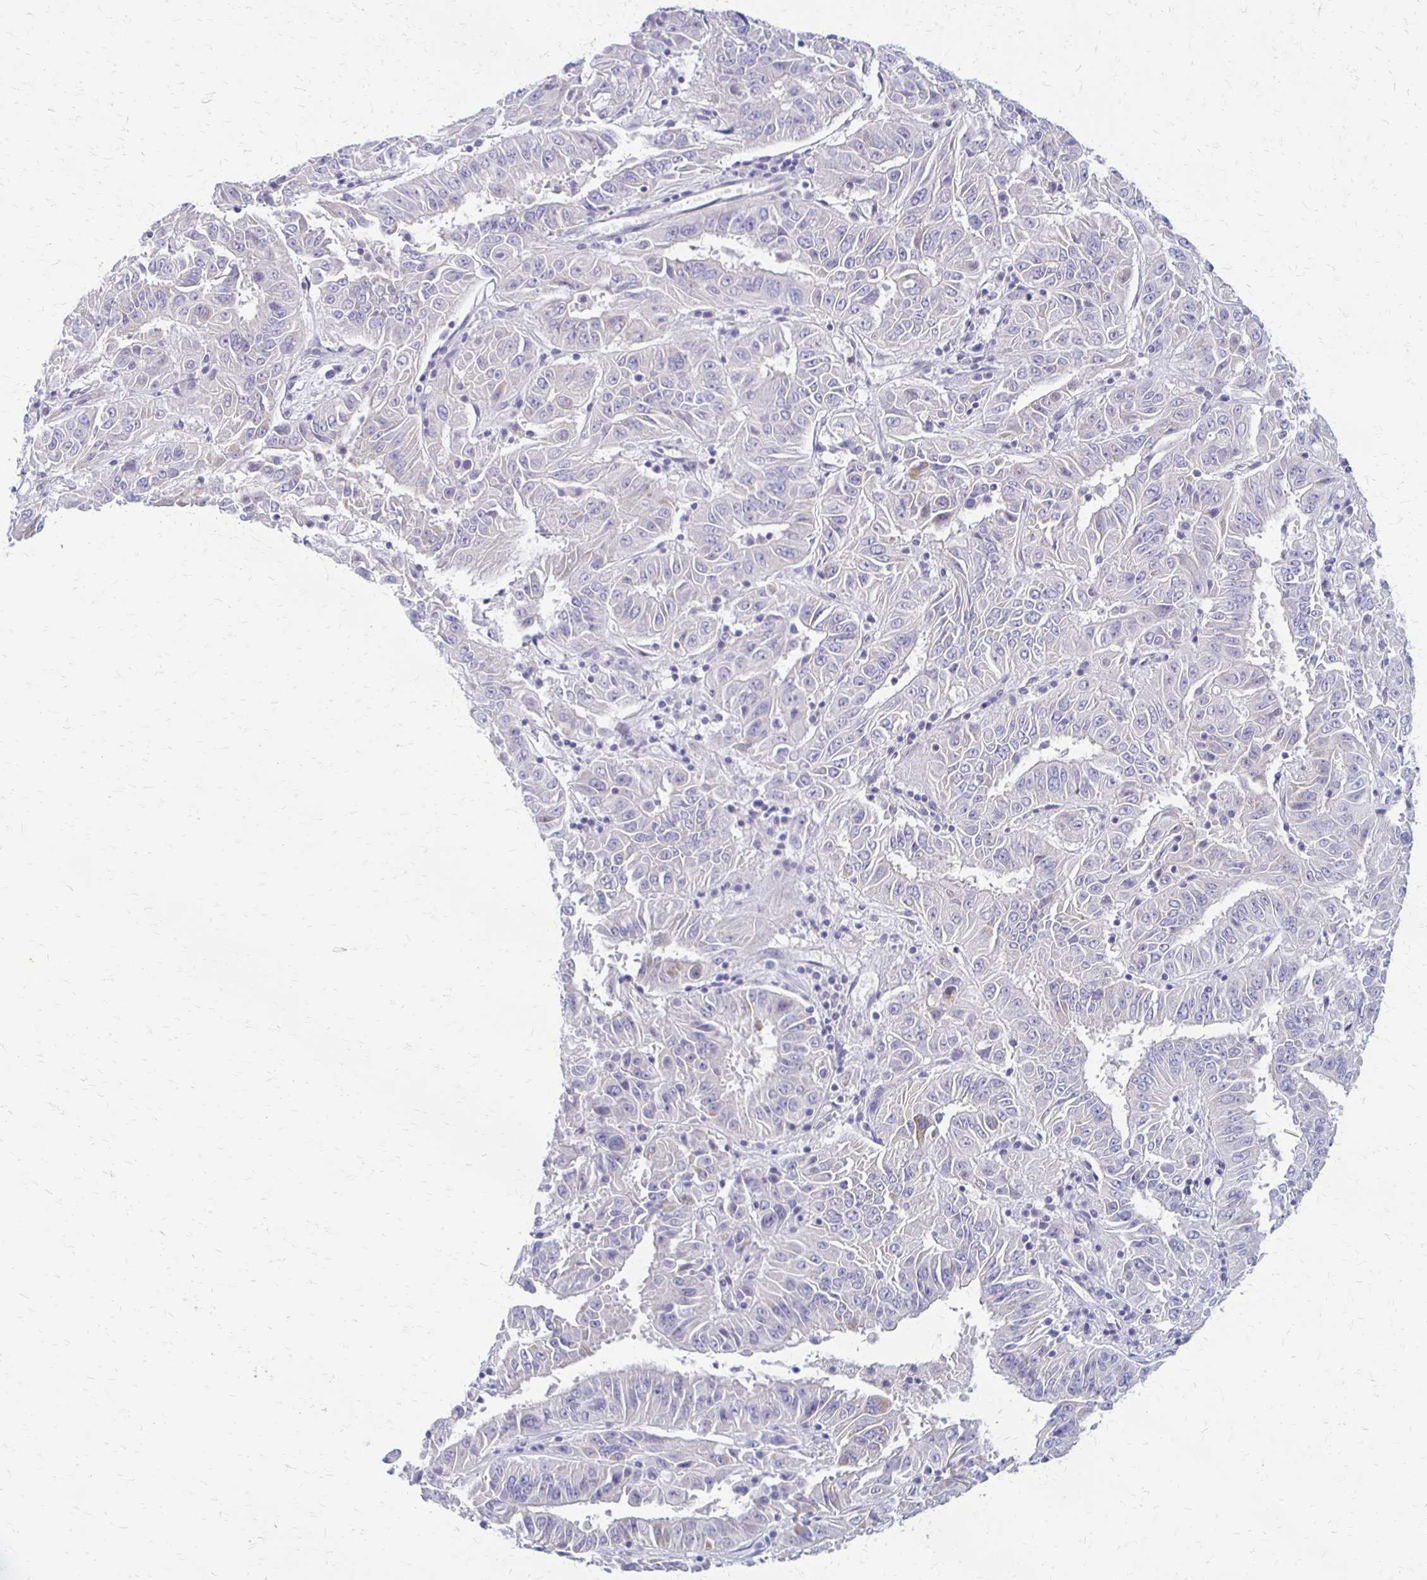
{"staining": {"intensity": "negative", "quantity": "none", "location": "none"}, "tissue": "pancreatic cancer", "cell_type": "Tumor cells", "image_type": "cancer", "snomed": [{"axis": "morphology", "description": "Adenocarcinoma, NOS"}, {"axis": "topography", "description": "Pancreas"}], "caption": "Immunohistochemical staining of adenocarcinoma (pancreatic) displays no significant positivity in tumor cells.", "gene": "RHOC", "patient": {"sex": "male", "age": 63}}